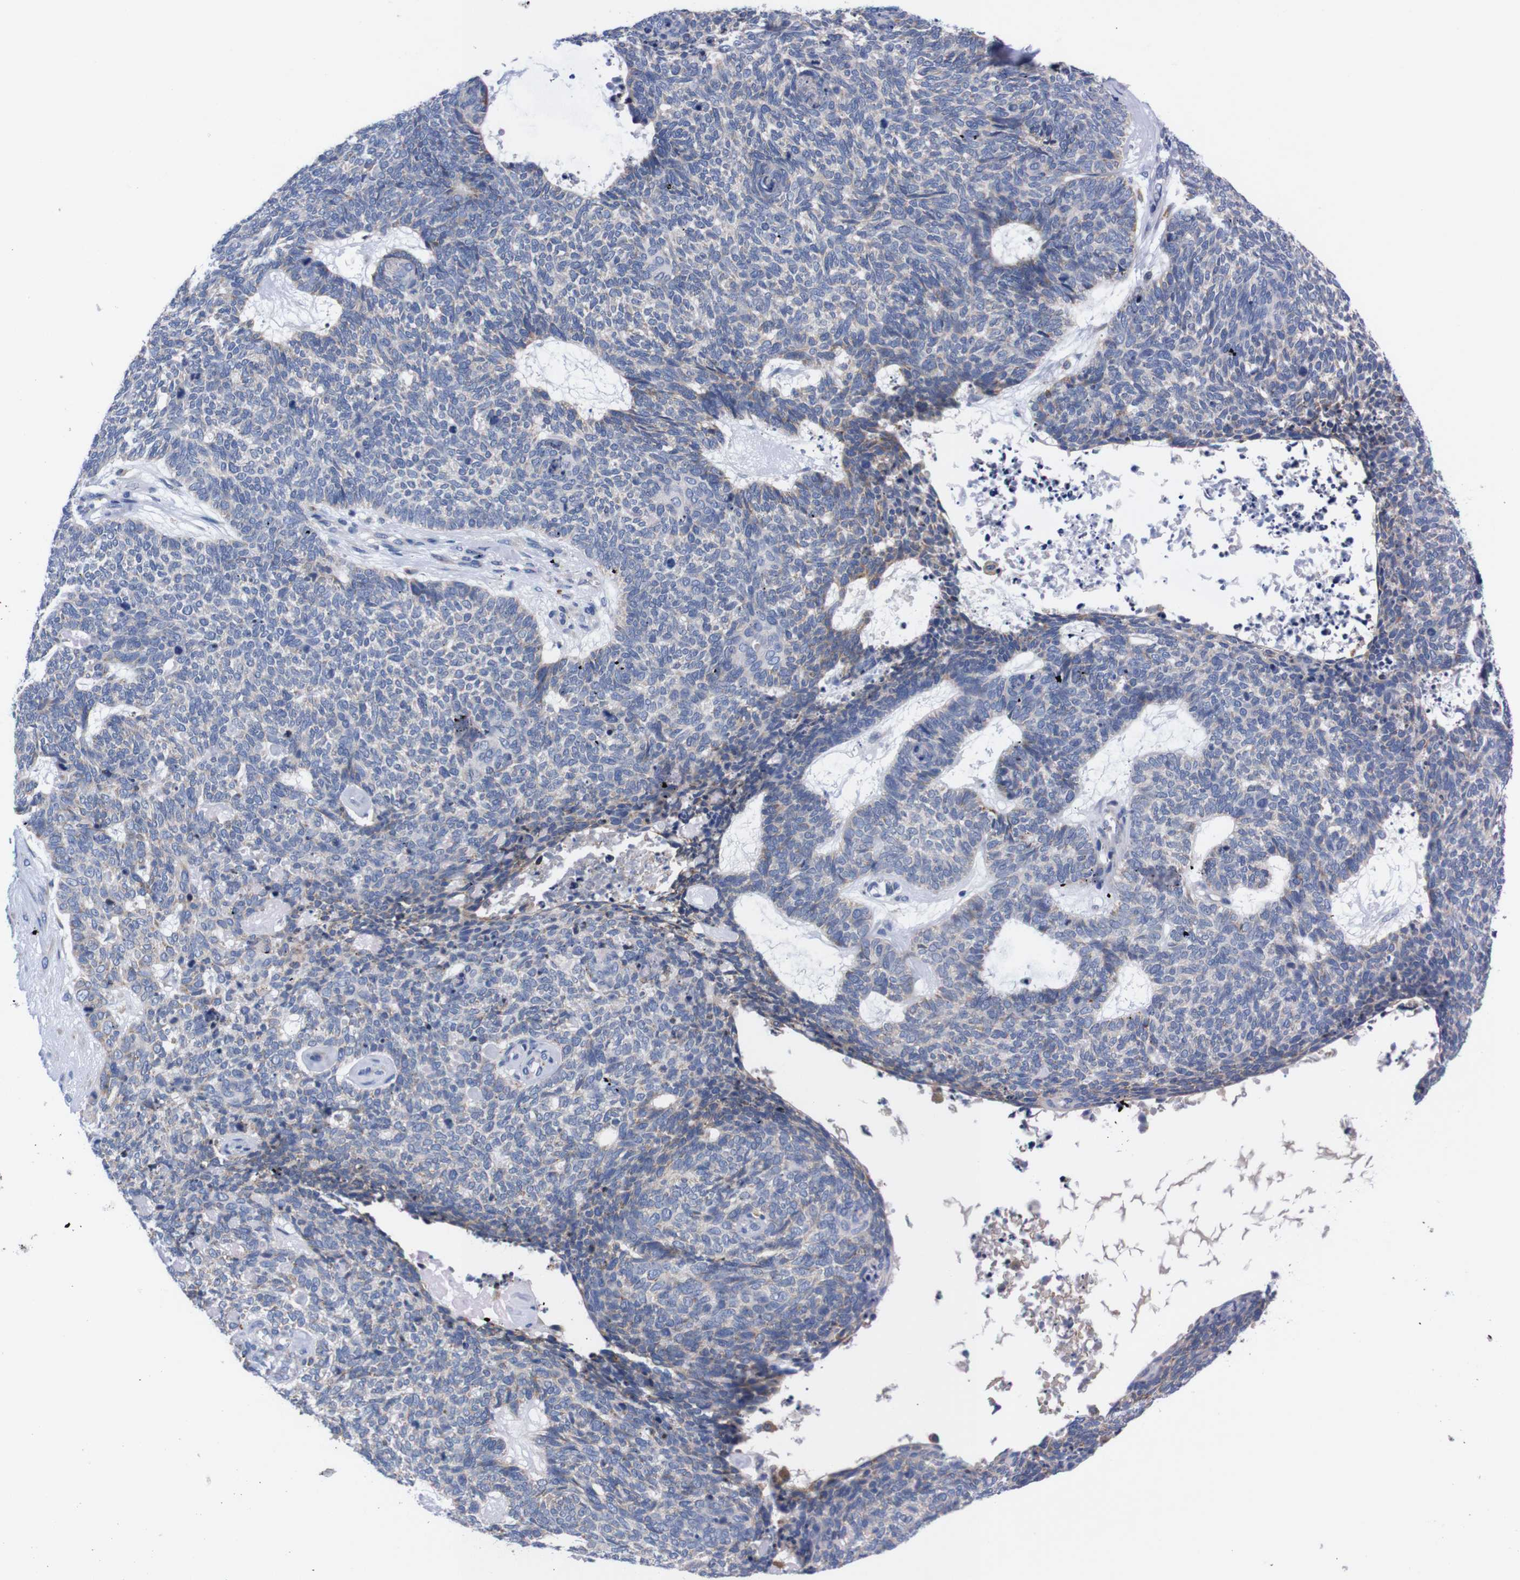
{"staining": {"intensity": "negative", "quantity": "none", "location": "none"}, "tissue": "skin cancer", "cell_type": "Tumor cells", "image_type": "cancer", "snomed": [{"axis": "morphology", "description": "Basal cell carcinoma"}, {"axis": "topography", "description": "Skin"}], "caption": "Immunohistochemistry photomicrograph of neoplastic tissue: skin cancer (basal cell carcinoma) stained with DAB shows no significant protein positivity in tumor cells.", "gene": "NEBL", "patient": {"sex": "female", "age": 84}}